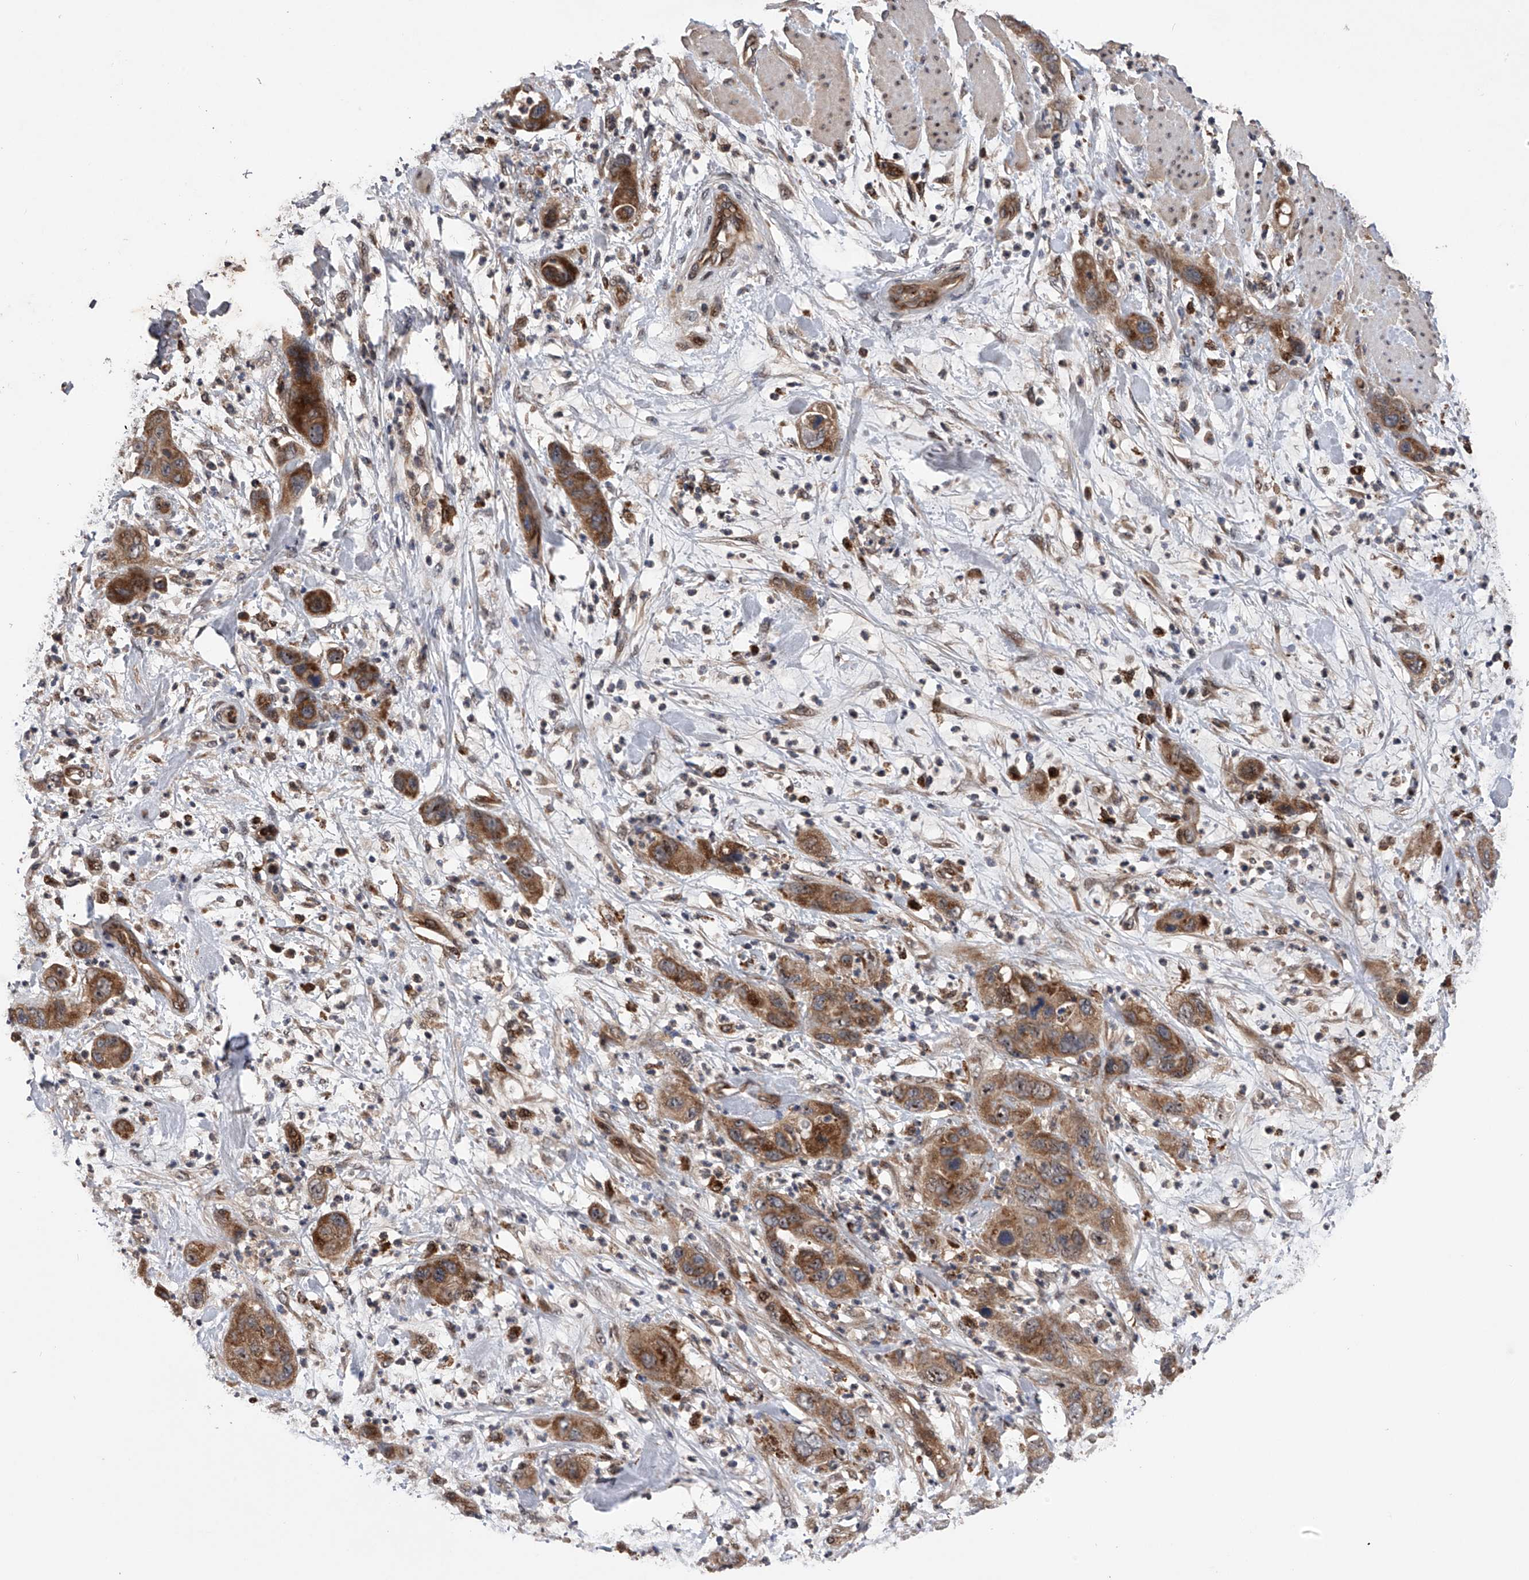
{"staining": {"intensity": "moderate", "quantity": ">75%", "location": "cytoplasmic/membranous"}, "tissue": "pancreatic cancer", "cell_type": "Tumor cells", "image_type": "cancer", "snomed": [{"axis": "morphology", "description": "Adenocarcinoma, NOS"}, {"axis": "topography", "description": "Pancreas"}], "caption": "Human pancreatic adenocarcinoma stained with a brown dye shows moderate cytoplasmic/membranous positive positivity in approximately >75% of tumor cells.", "gene": "MAP3K11", "patient": {"sex": "female", "age": 71}}